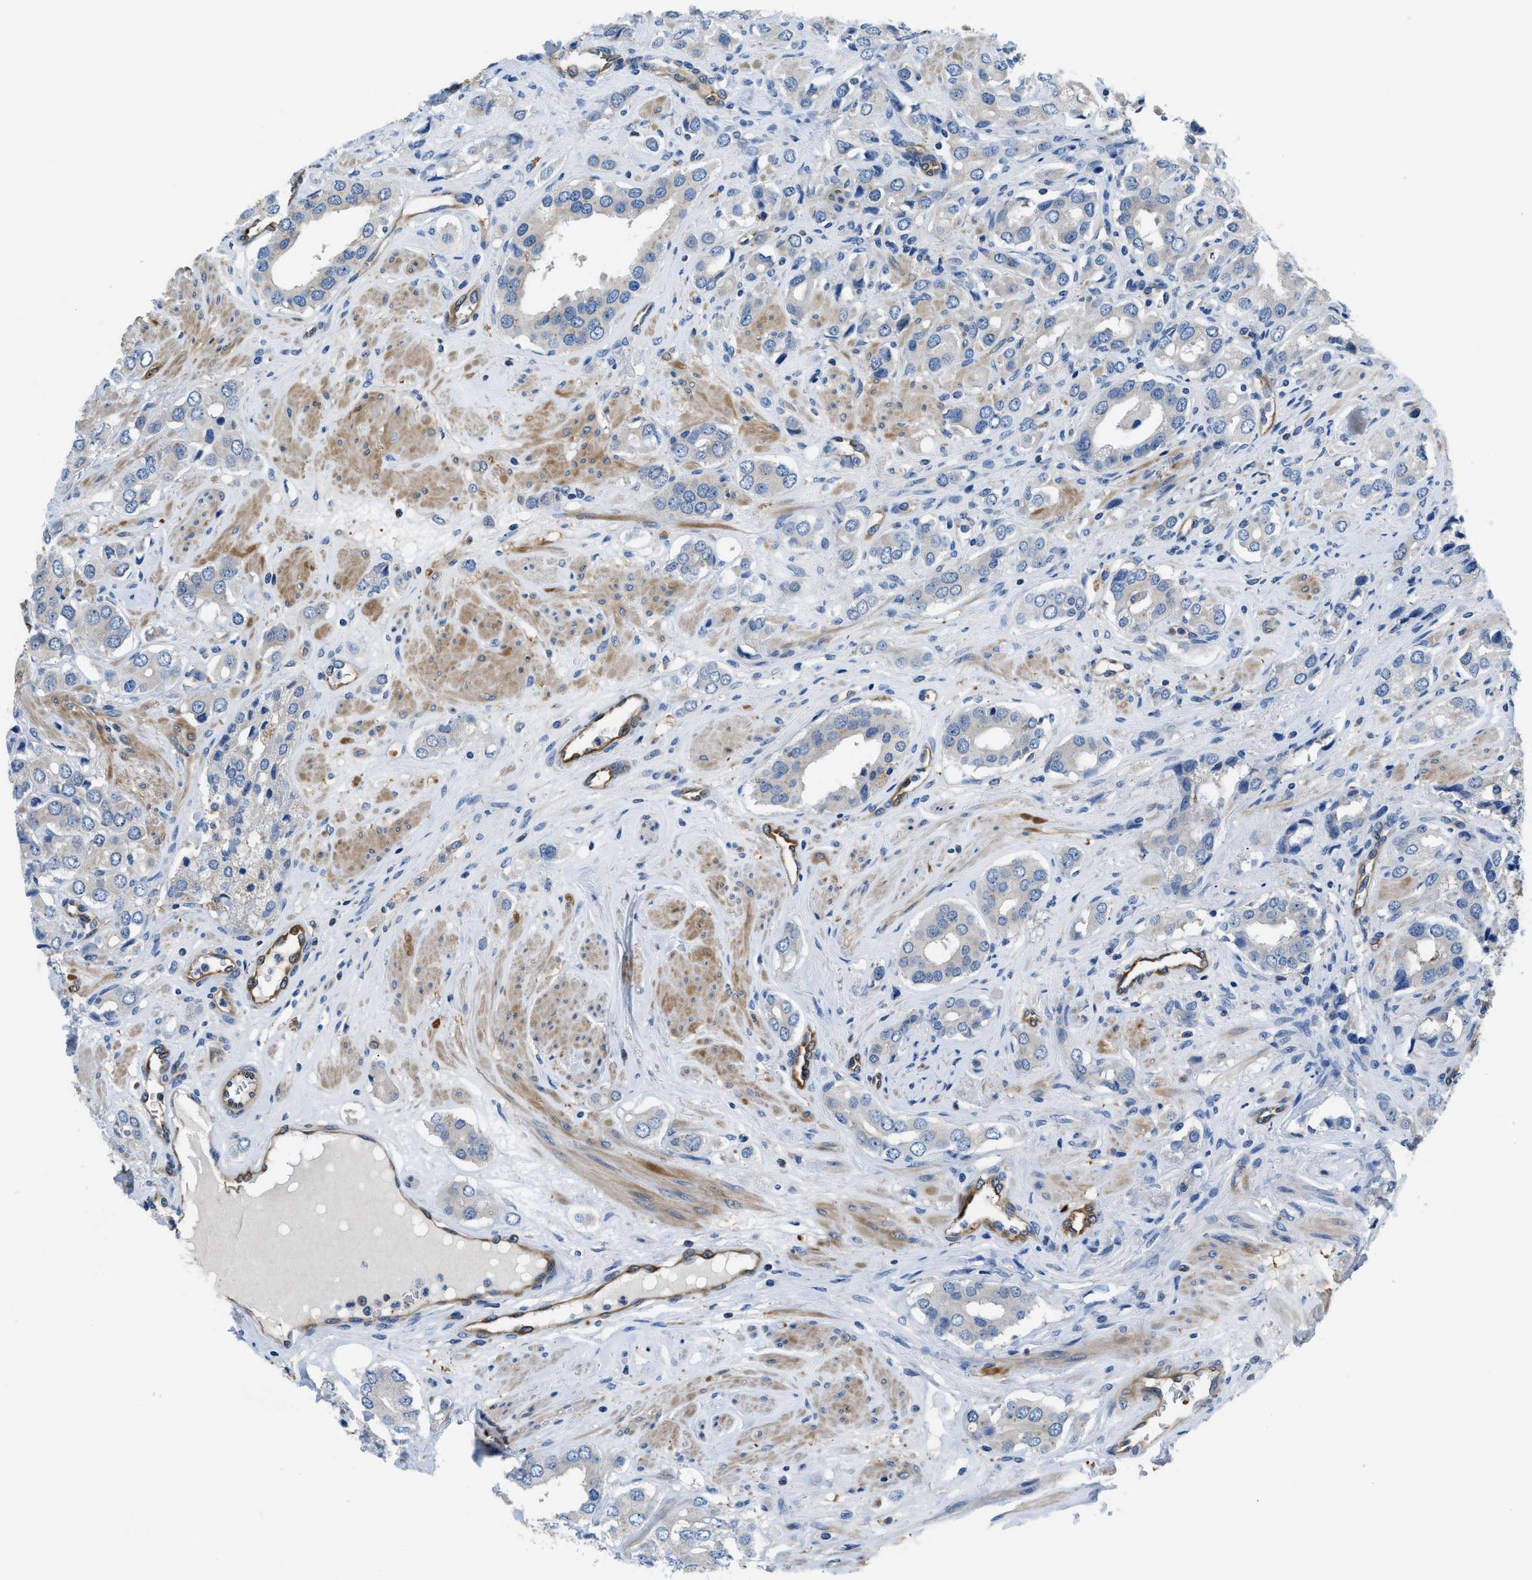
{"staining": {"intensity": "weak", "quantity": "<25%", "location": "cytoplasmic/membranous"}, "tissue": "prostate cancer", "cell_type": "Tumor cells", "image_type": "cancer", "snomed": [{"axis": "morphology", "description": "Adenocarcinoma, High grade"}, {"axis": "topography", "description": "Prostate"}], "caption": "Tumor cells are negative for protein expression in human prostate high-grade adenocarcinoma.", "gene": "PFKP", "patient": {"sex": "male", "age": 52}}